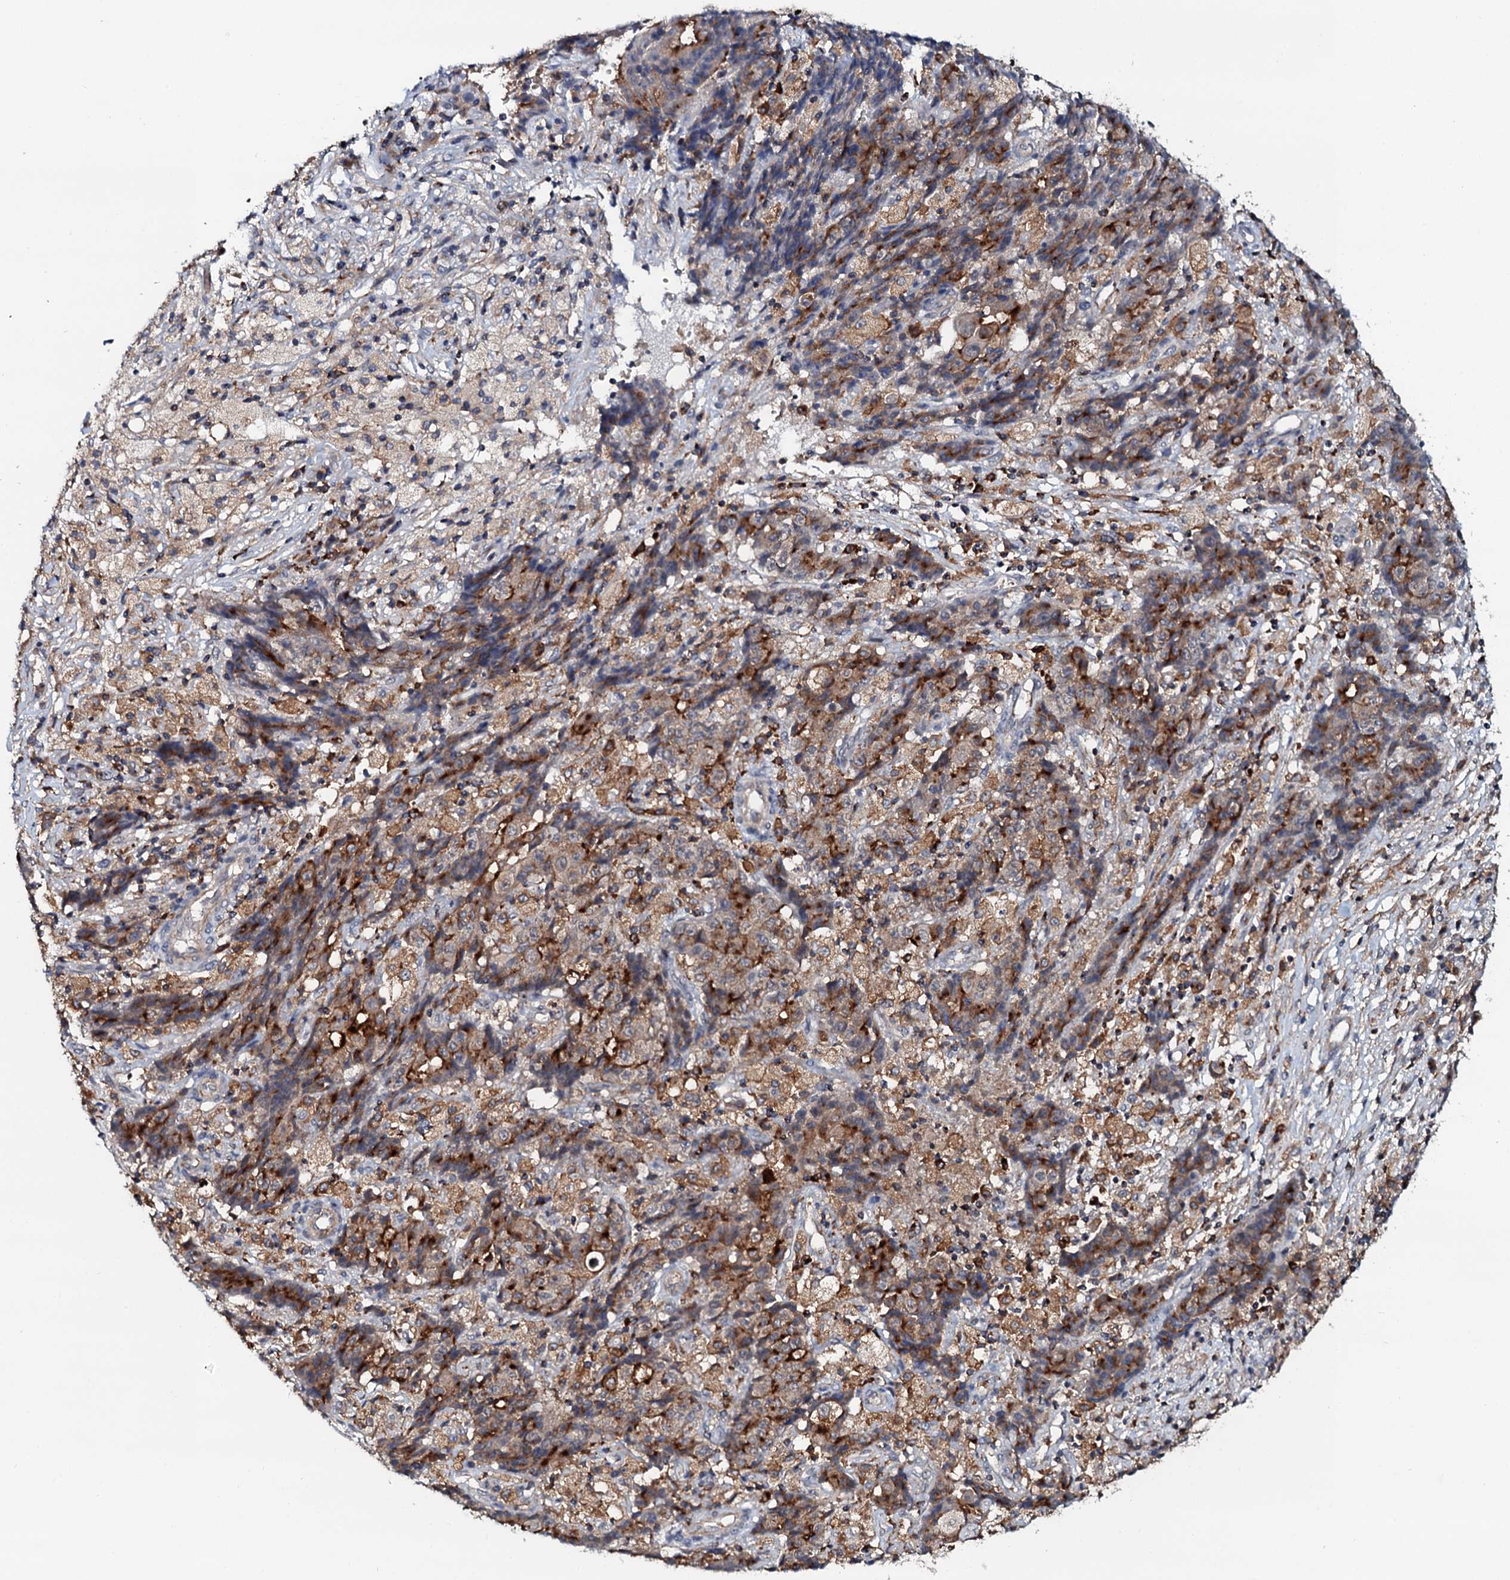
{"staining": {"intensity": "strong", "quantity": "25%-75%", "location": "cytoplasmic/membranous"}, "tissue": "ovarian cancer", "cell_type": "Tumor cells", "image_type": "cancer", "snomed": [{"axis": "morphology", "description": "Carcinoma, endometroid"}, {"axis": "topography", "description": "Ovary"}], "caption": "This is an image of IHC staining of ovarian cancer (endometroid carcinoma), which shows strong expression in the cytoplasmic/membranous of tumor cells.", "gene": "VAMP8", "patient": {"sex": "female", "age": 42}}